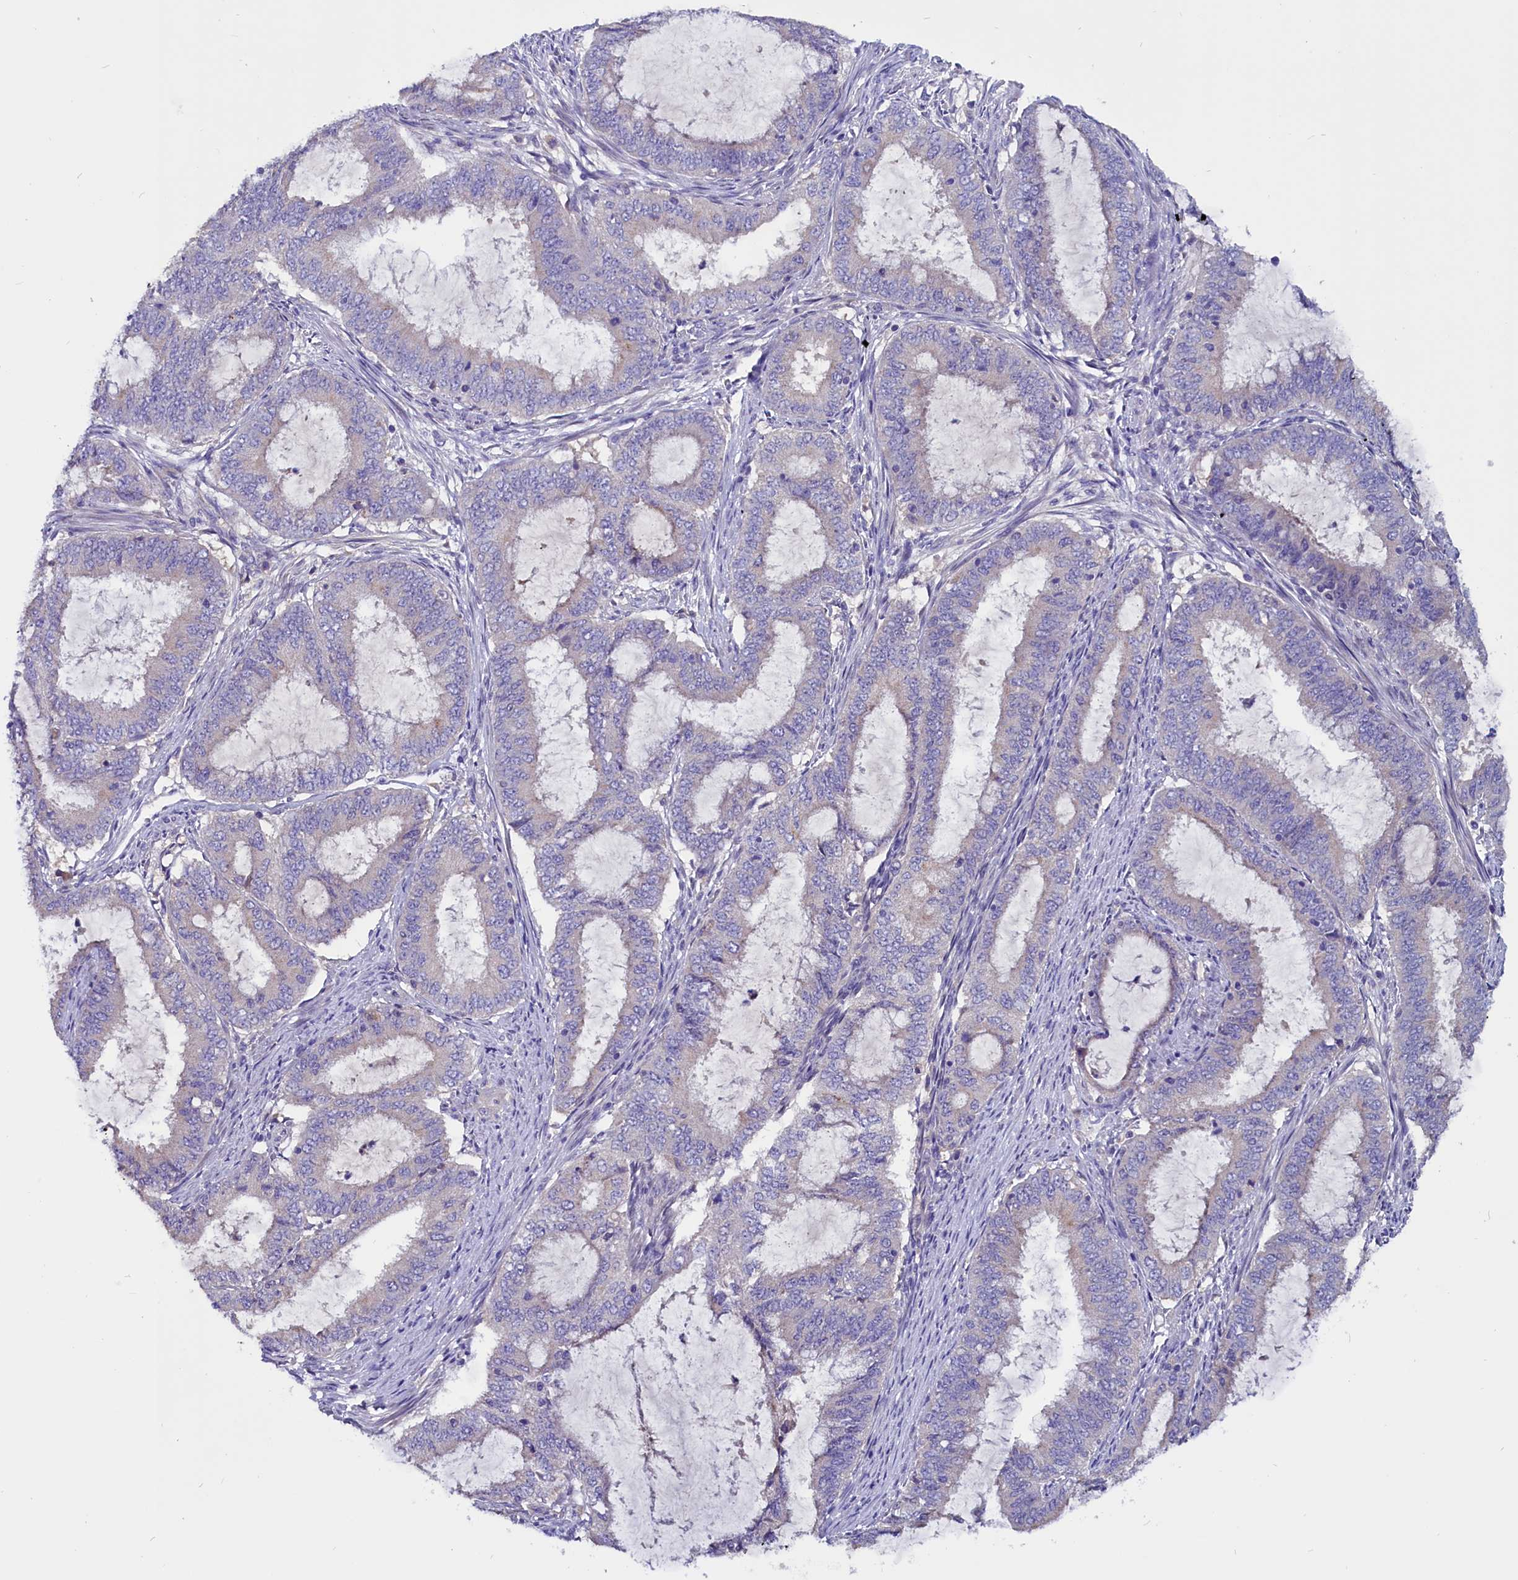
{"staining": {"intensity": "negative", "quantity": "none", "location": "none"}, "tissue": "endometrial cancer", "cell_type": "Tumor cells", "image_type": "cancer", "snomed": [{"axis": "morphology", "description": "Adenocarcinoma, NOS"}, {"axis": "topography", "description": "Endometrium"}], "caption": "The image displays no significant positivity in tumor cells of endometrial cancer.", "gene": "CCBE1", "patient": {"sex": "female", "age": 51}}